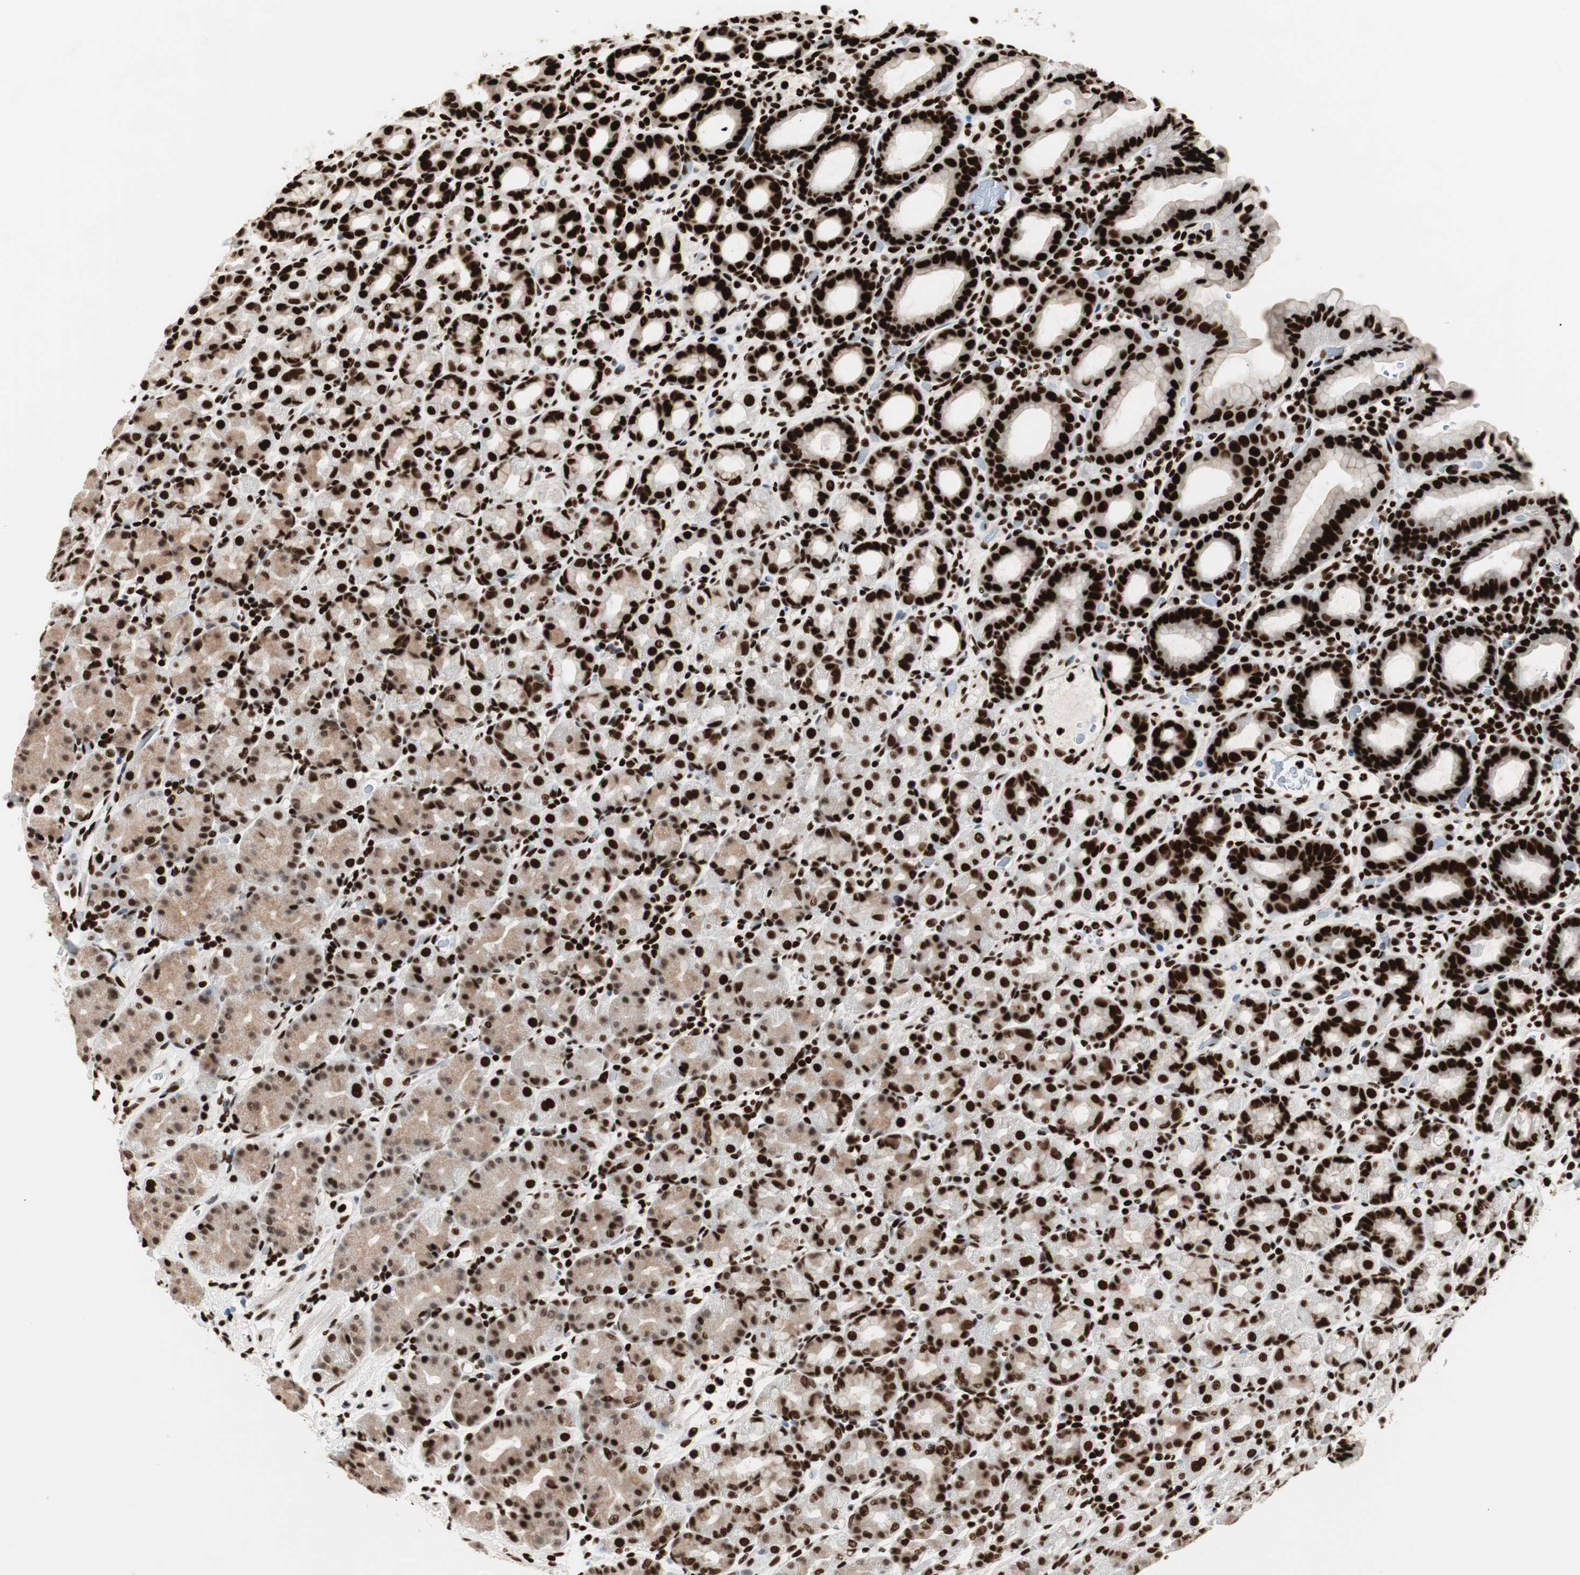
{"staining": {"intensity": "strong", "quantity": ">75%", "location": "cytoplasmic/membranous,nuclear"}, "tissue": "stomach", "cell_type": "Glandular cells", "image_type": "normal", "snomed": [{"axis": "morphology", "description": "Normal tissue, NOS"}, {"axis": "topography", "description": "Stomach, upper"}], "caption": "Stomach stained for a protein demonstrates strong cytoplasmic/membranous,nuclear positivity in glandular cells. Ihc stains the protein in brown and the nuclei are stained blue.", "gene": "MTA2", "patient": {"sex": "male", "age": 68}}